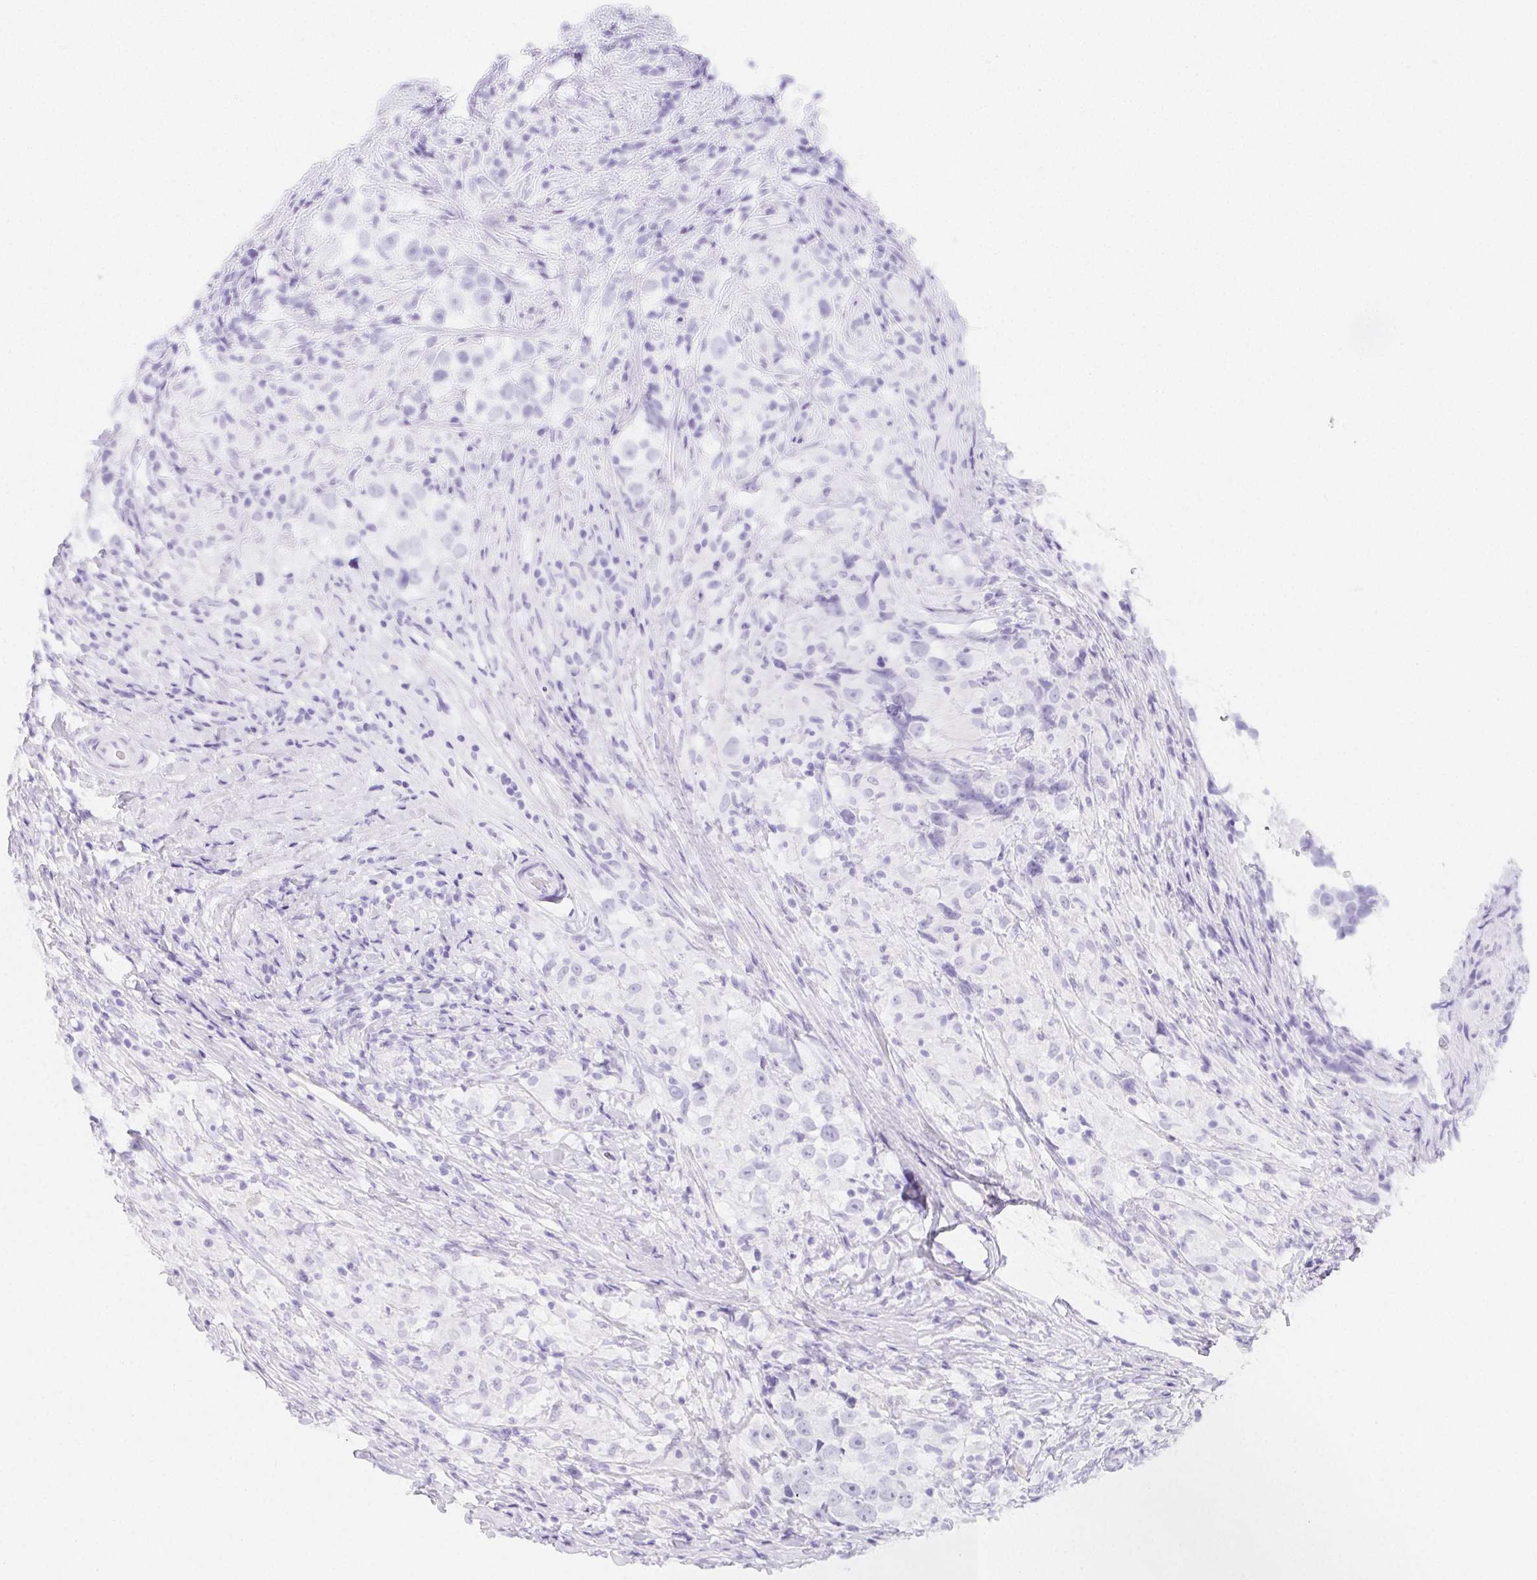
{"staining": {"intensity": "negative", "quantity": "none", "location": "none"}, "tissue": "testis cancer", "cell_type": "Tumor cells", "image_type": "cancer", "snomed": [{"axis": "morphology", "description": "Seminoma, NOS"}, {"axis": "topography", "description": "Testis"}], "caption": "High power microscopy photomicrograph of an IHC image of seminoma (testis), revealing no significant expression in tumor cells.", "gene": "ZBBX", "patient": {"sex": "male", "age": 46}}